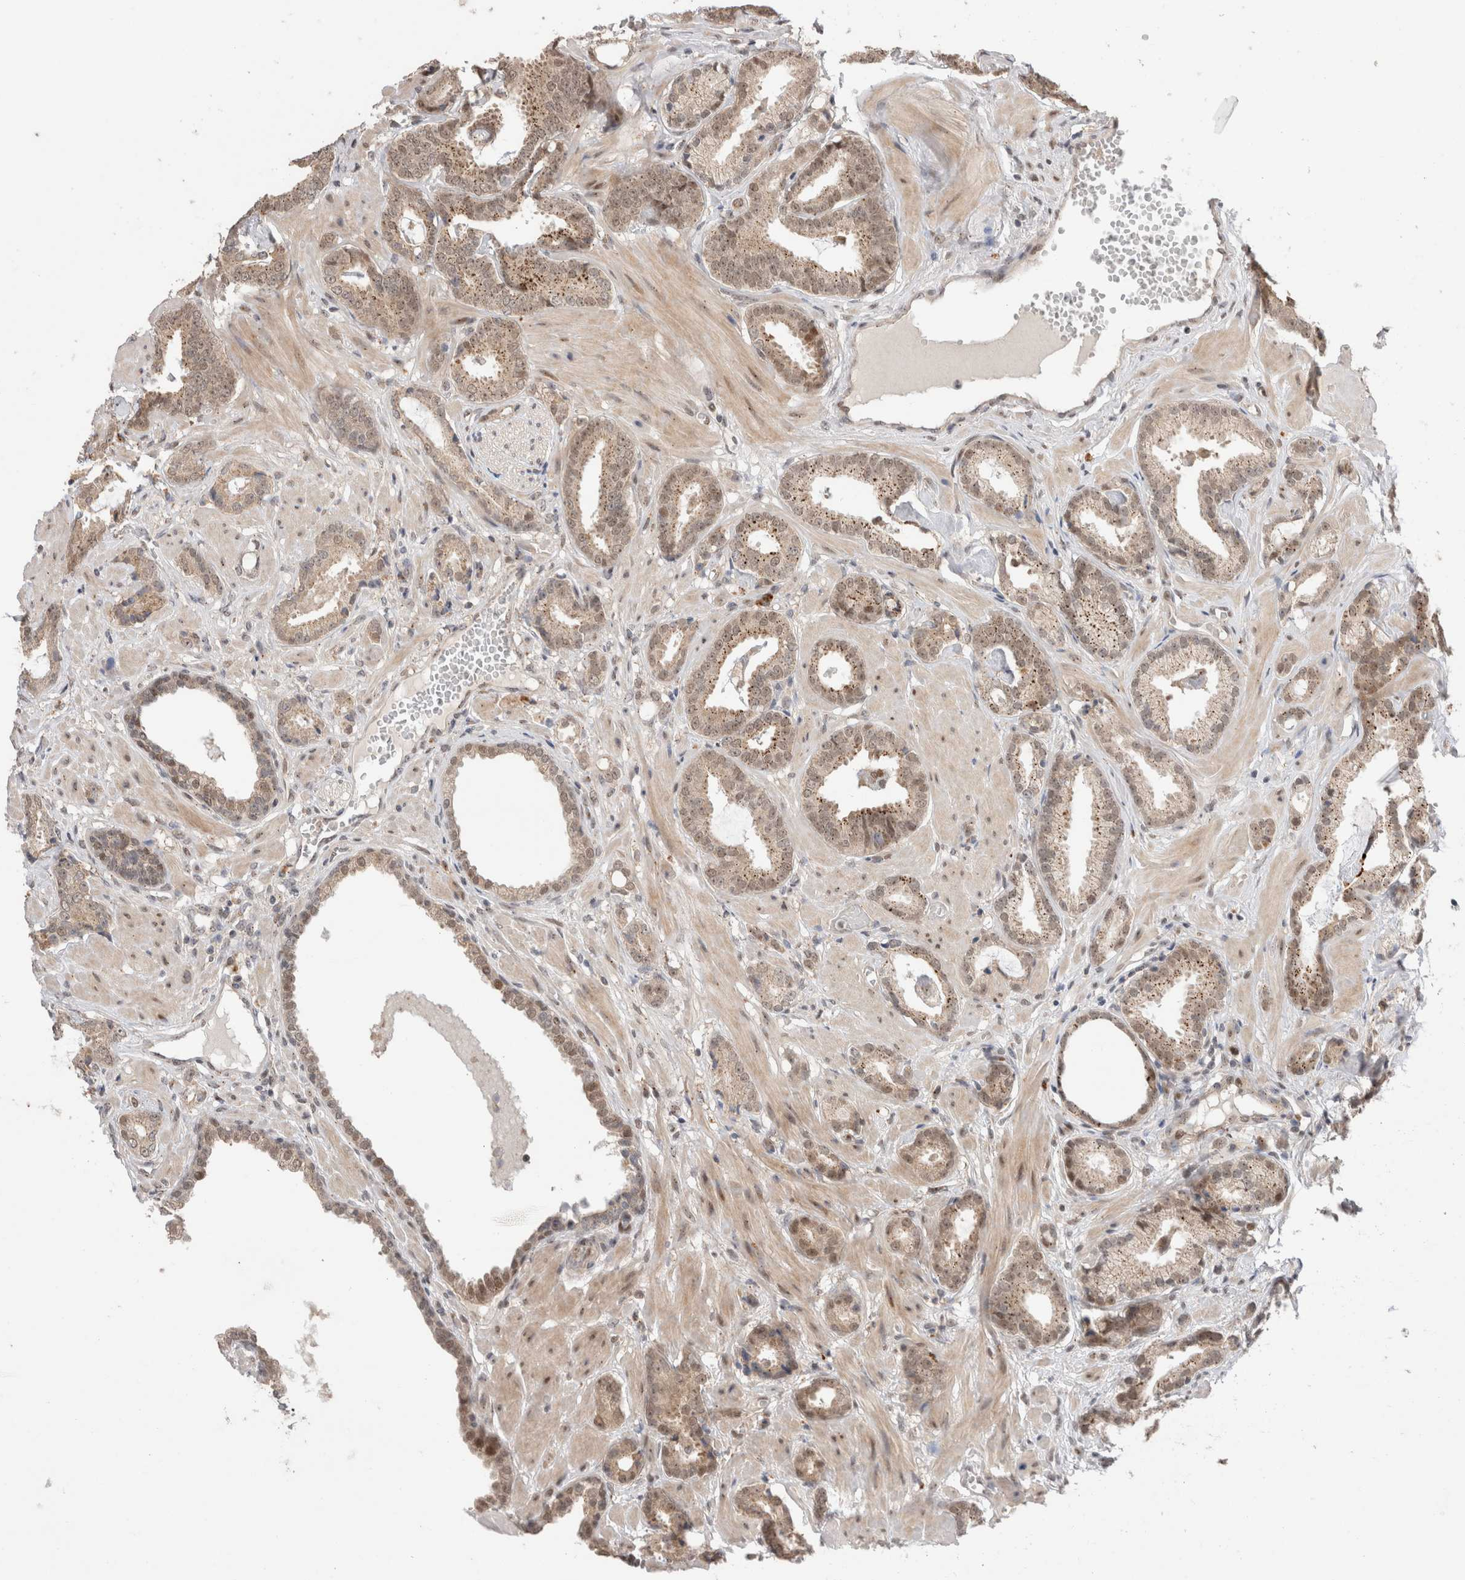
{"staining": {"intensity": "weak", "quantity": ">75%", "location": "cytoplasmic/membranous,nuclear"}, "tissue": "prostate cancer", "cell_type": "Tumor cells", "image_type": "cancer", "snomed": [{"axis": "morphology", "description": "Adenocarcinoma, Low grade"}, {"axis": "topography", "description": "Prostate"}], "caption": "This is an image of immunohistochemistry (IHC) staining of prostate cancer (adenocarcinoma (low-grade)), which shows weak positivity in the cytoplasmic/membranous and nuclear of tumor cells.", "gene": "SLC29A1", "patient": {"sex": "male", "age": 53}}